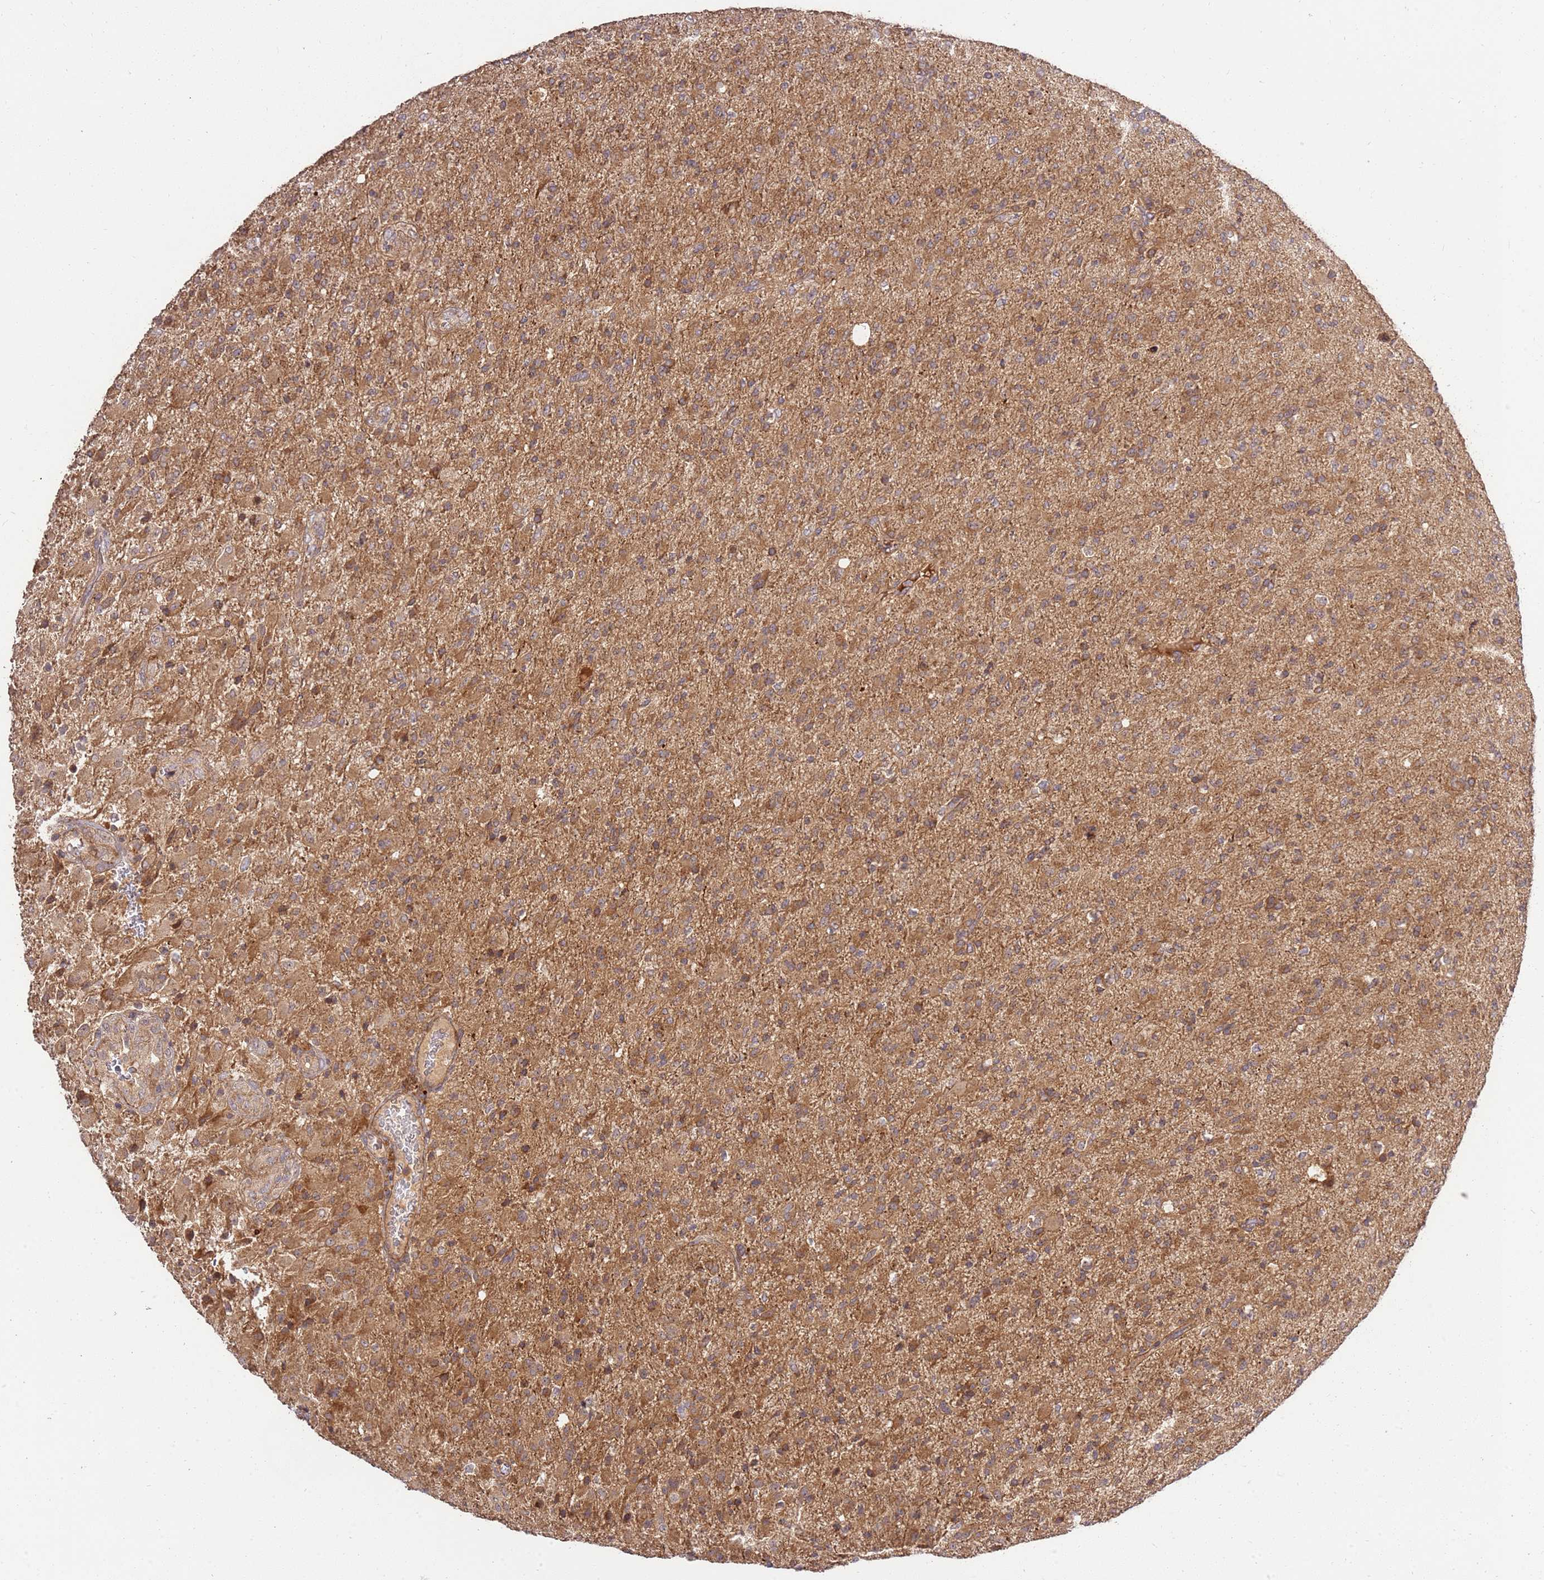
{"staining": {"intensity": "moderate", "quantity": "25%-75%", "location": "cytoplasmic/membranous"}, "tissue": "glioma", "cell_type": "Tumor cells", "image_type": "cancer", "snomed": [{"axis": "morphology", "description": "Glioma, malignant, Low grade"}, {"axis": "topography", "description": "Brain"}], "caption": "Malignant glioma (low-grade) stained with a protein marker demonstrates moderate staining in tumor cells.", "gene": "GAREM1", "patient": {"sex": "male", "age": 65}}